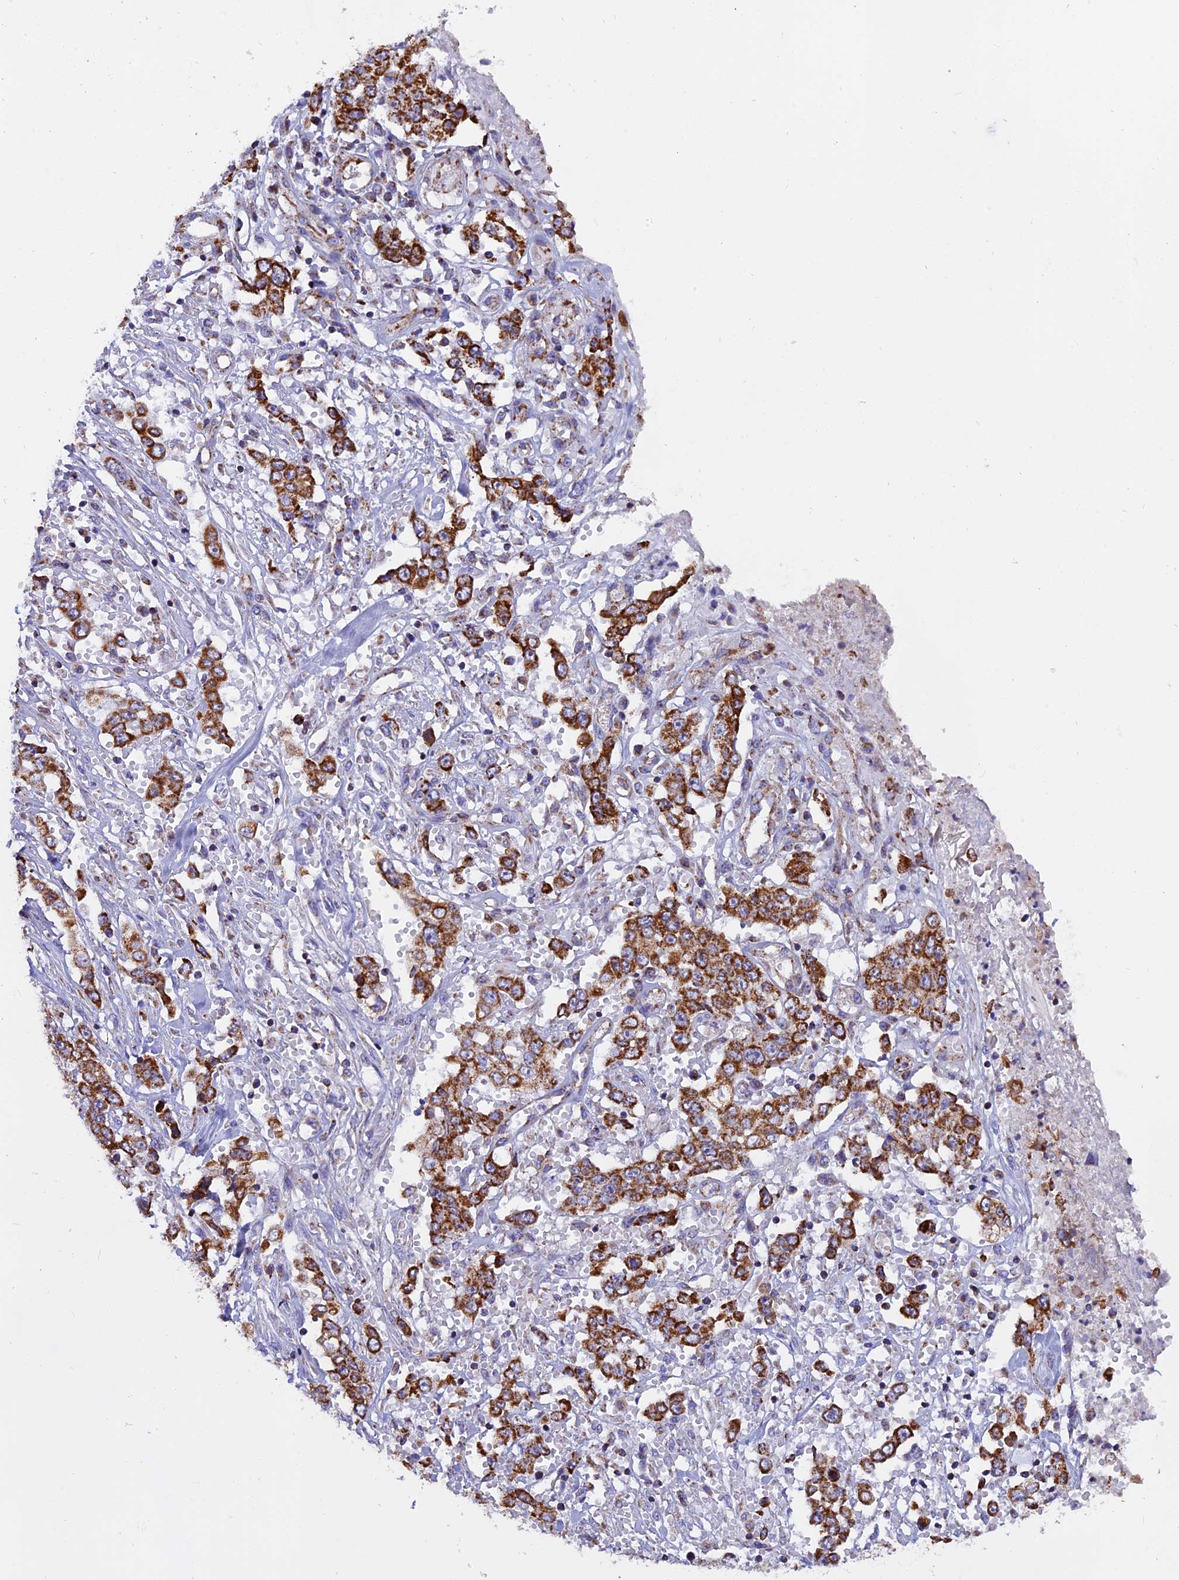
{"staining": {"intensity": "strong", "quantity": ">75%", "location": "cytoplasmic/membranous"}, "tissue": "stomach cancer", "cell_type": "Tumor cells", "image_type": "cancer", "snomed": [{"axis": "morphology", "description": "Adenocarcinoma, NOS"}, {"axis": "topography", "description": "Stomach, upper"}], "caption": "A histopathology image showing strong cytoplasmic/membranous expression in about >75% of tumor cells in adenocarcinoma (stomach), as visualized by brown immunohistochemical staining.", "gene": "MRPS34", "patient": {"sex": "male", "age": 62}}